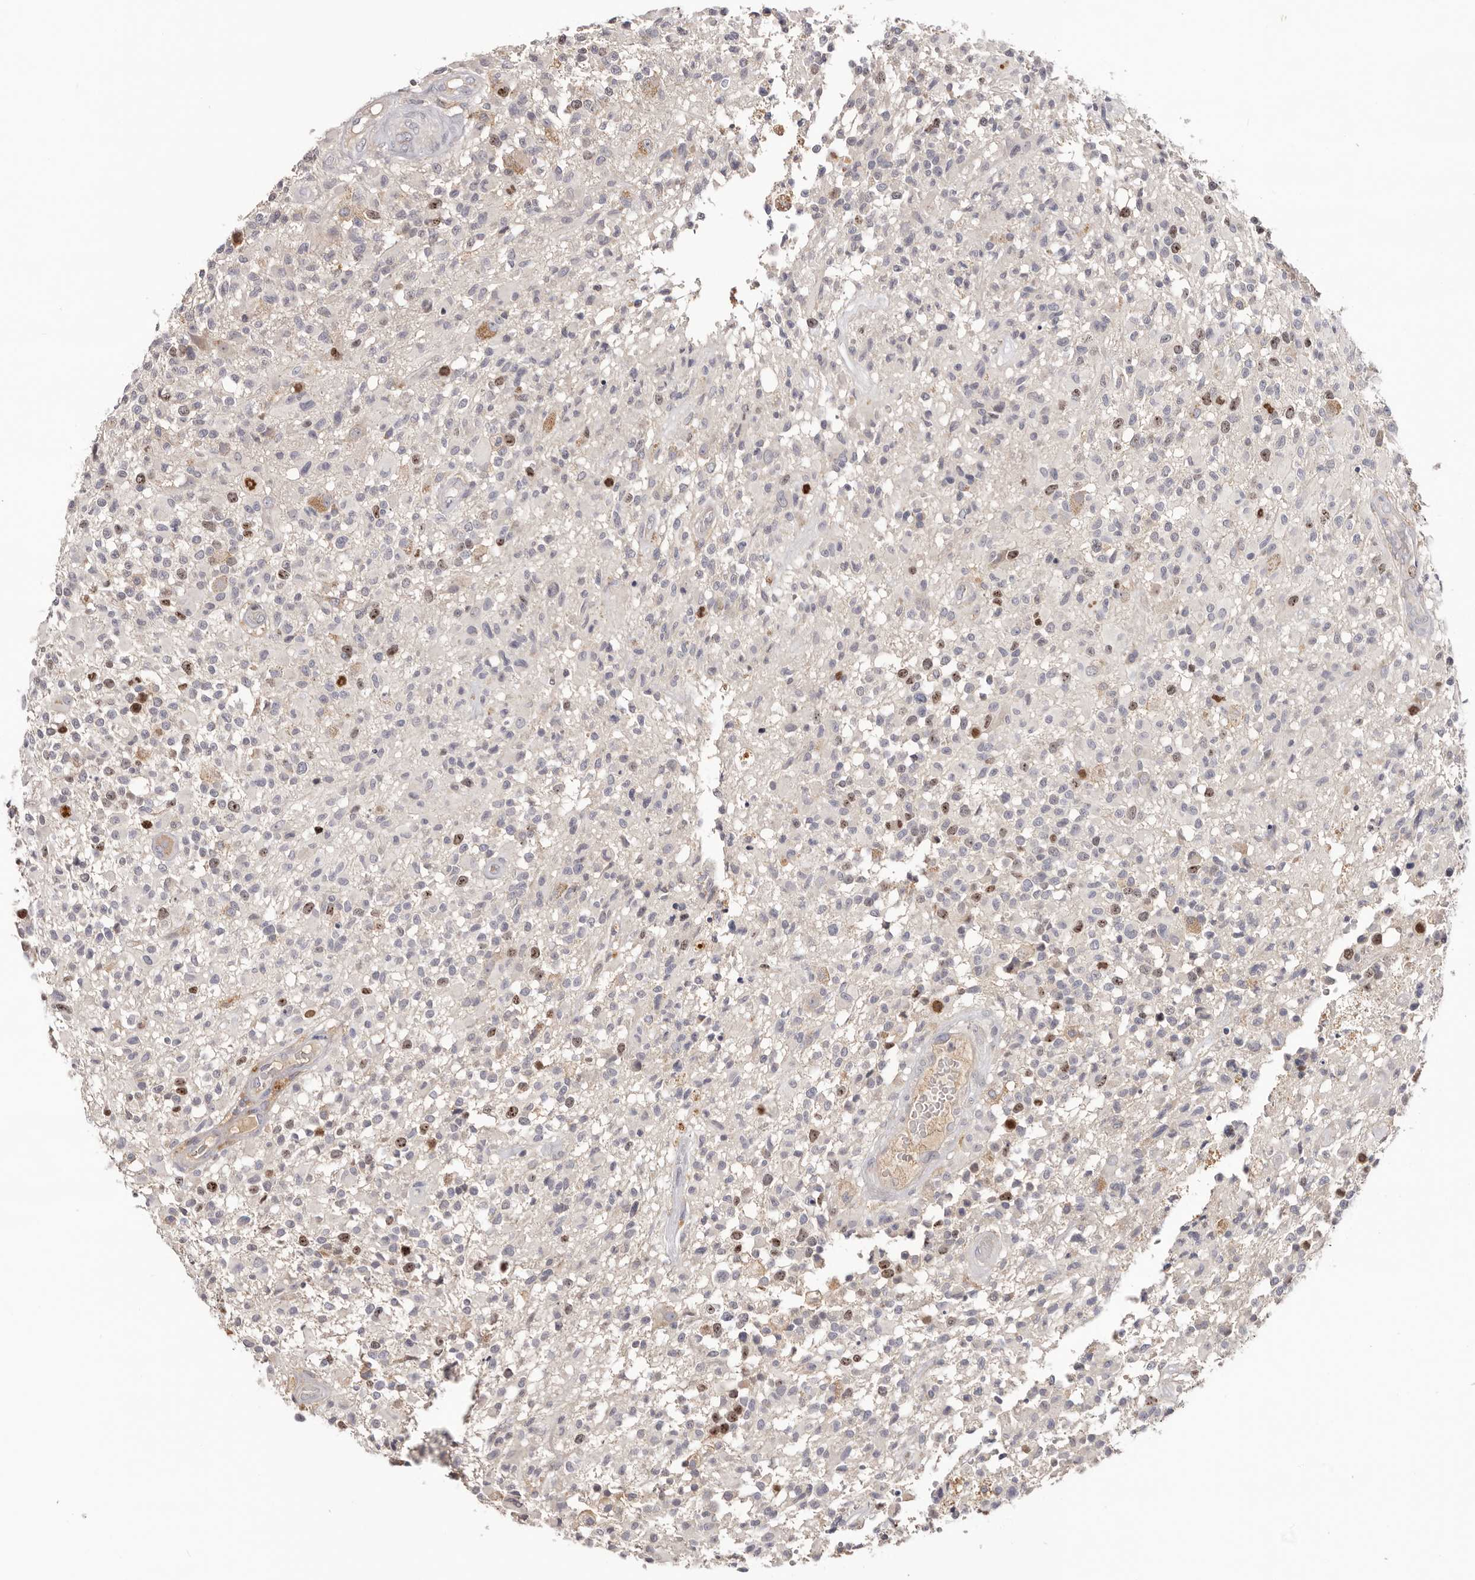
{"staining": {"intensity": "moderate", "quantity": "<25%", "location": "nuclear"}, "tissue": "glioma", "cell_type": "Tumor cells", "image_type": "cancer", "snomed": [{"axis": "morphology", "description": "Glioma, malignant, High grade"}, {"axis": "morphology", "description": "Glioblastoma, NOS"}, {"axis": "topography", "description": "Brain"}], "caption": "The image shows a brown stain indicating the presence of a protein in the nuclear of tumor cells in glioblastoma.", "gene": "CCDC190", "patient": {"sex": "male", "age": 60}}